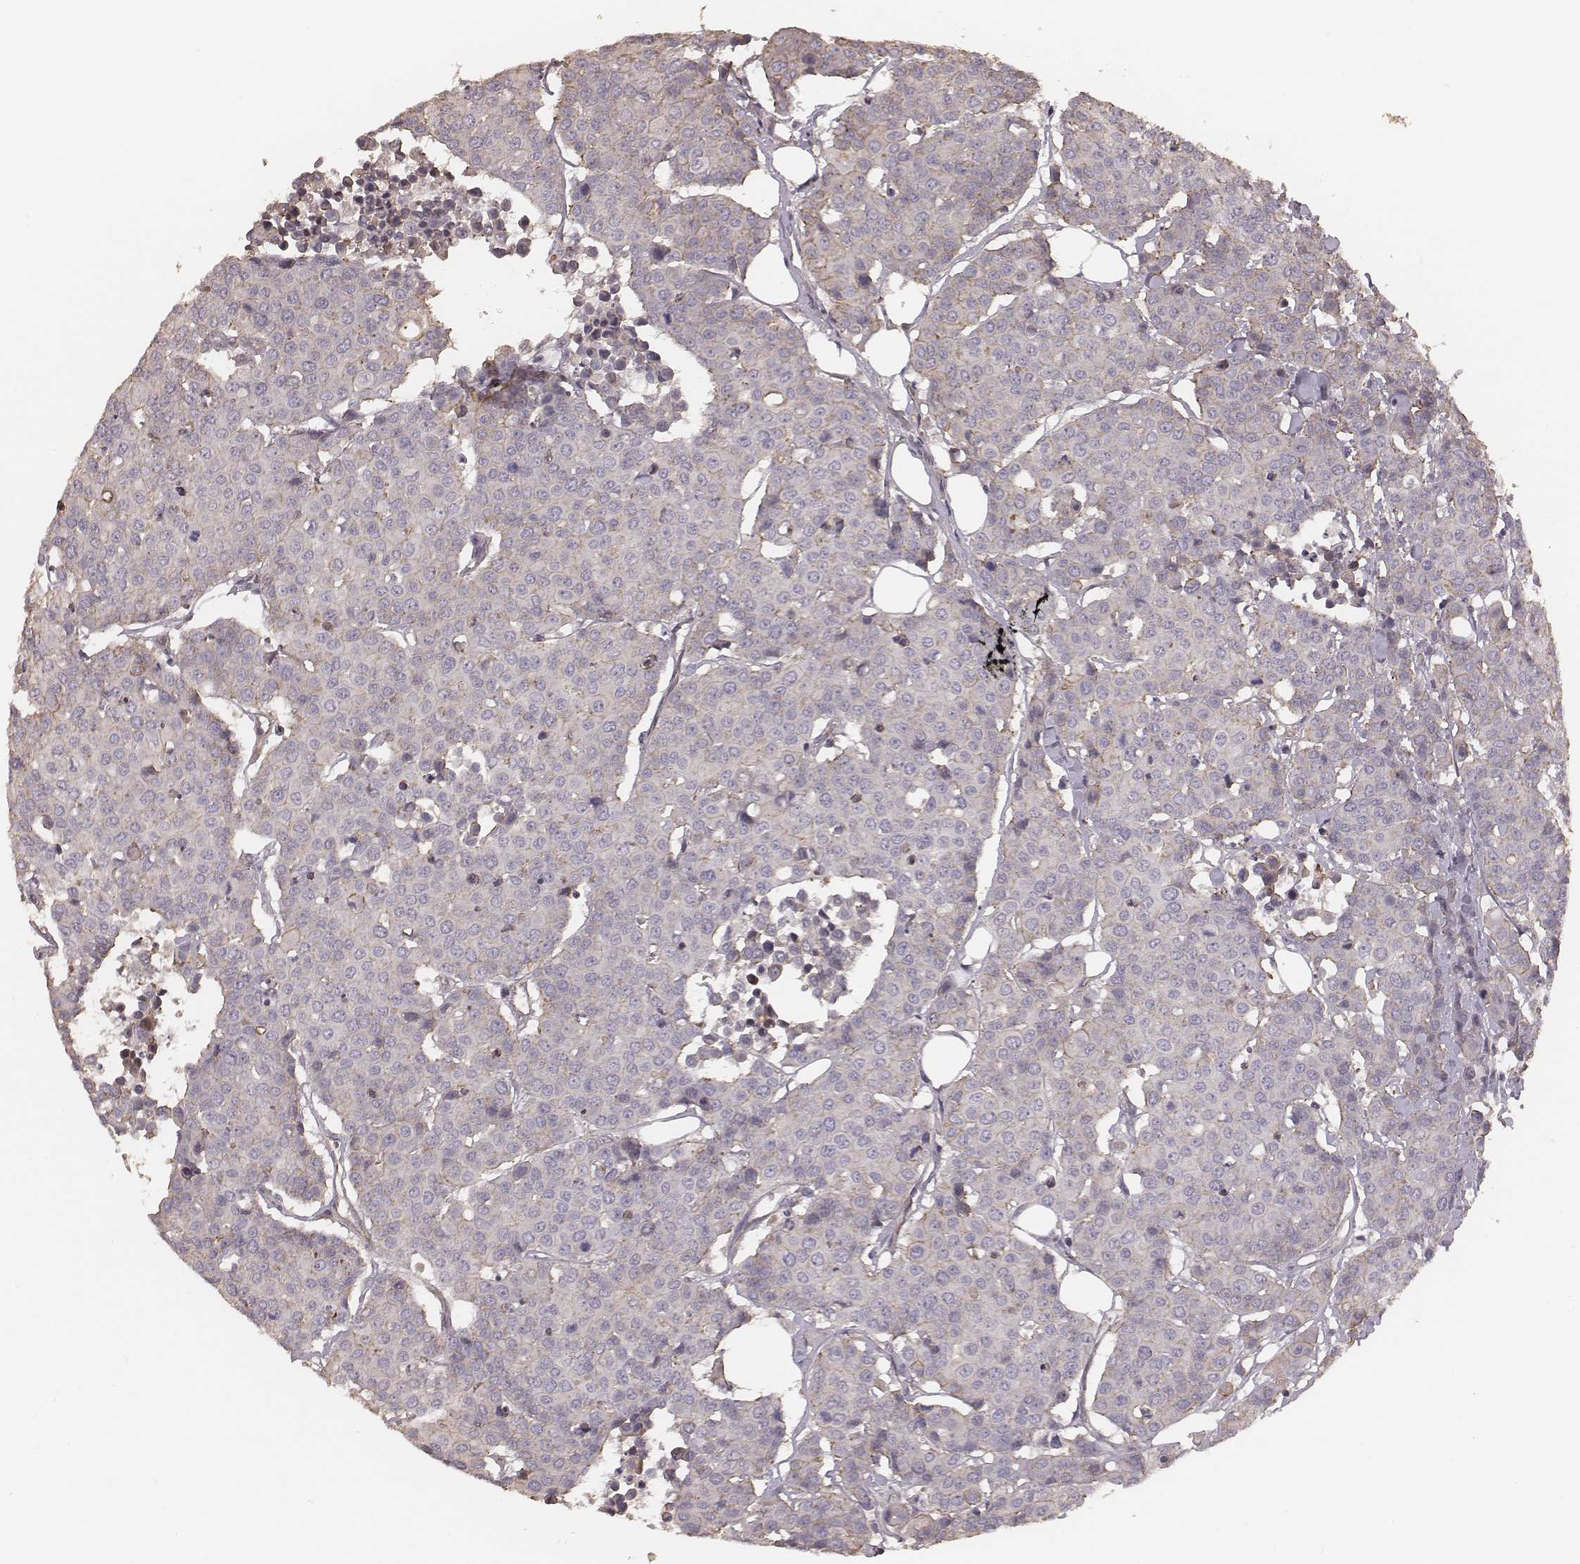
{"staining": {"intensity": "negative", "quantity": "none", "location": "none"}, "tissue": "carcinoid", "cell_type": "Tumor cells", "image_type": "cancer", "snomed": [{"axis": "morphology", "description": "Carcinoid, malignant, NOS"}, {"axis": "topography", "description": "Colon"}], "caption": "An image of human carcinoid is negative for staining in tumor cells. The staining was performed using DAB to visualize the protein expression in brown, while the nuclei were stained in blue with hematoxylin (Magnification: 20x).", "gene": "OTOGL", "patient": {"sex": "male", "age": 81}}